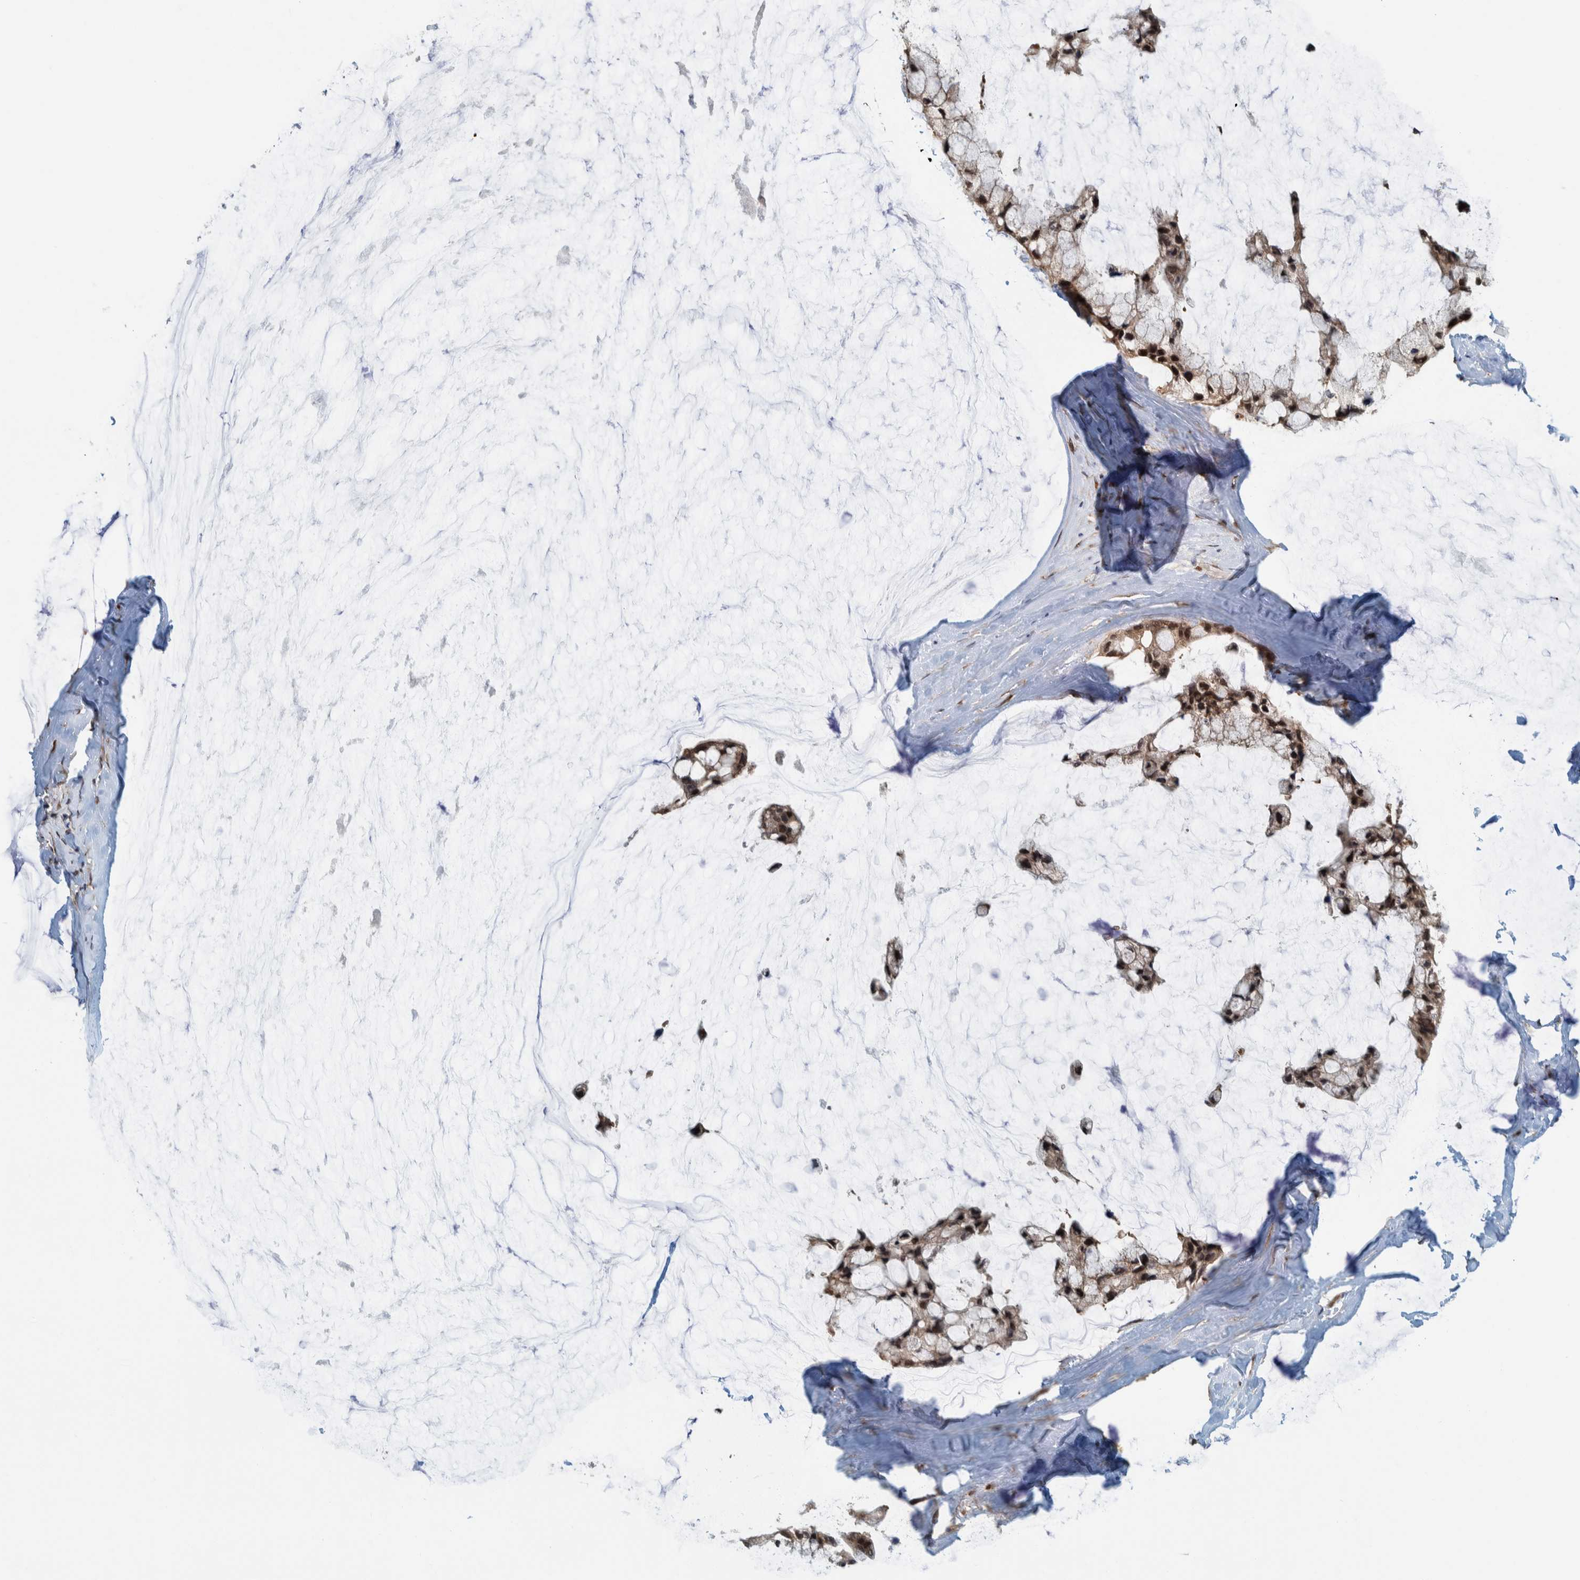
{"staining": {"intensity": "strong", "quantity": ">75%", "location": "cytoplasmic/membranous,nuclear"}, "tissue": "ovarian cancer", "cell_type": "Tumor cells", "image_type": "cancer", "snomed": [{"axis": "morphology", "description": "Cystadenocarcinoma, mucinous, NOS"}, {"axis": "topography", "description": "Ovary"}], "caption": "Immunohistochemistry (IHC) micrograph of ovarian mucinous cystadenocarcinoma stained for a protein (brown), which reveals high levels of strong cytoplasmic/membranous and nuclear positivity in approximately >75% of tumor cells.", "gene": "COPS3", "patient": {"sex": "female", "age": 39}}